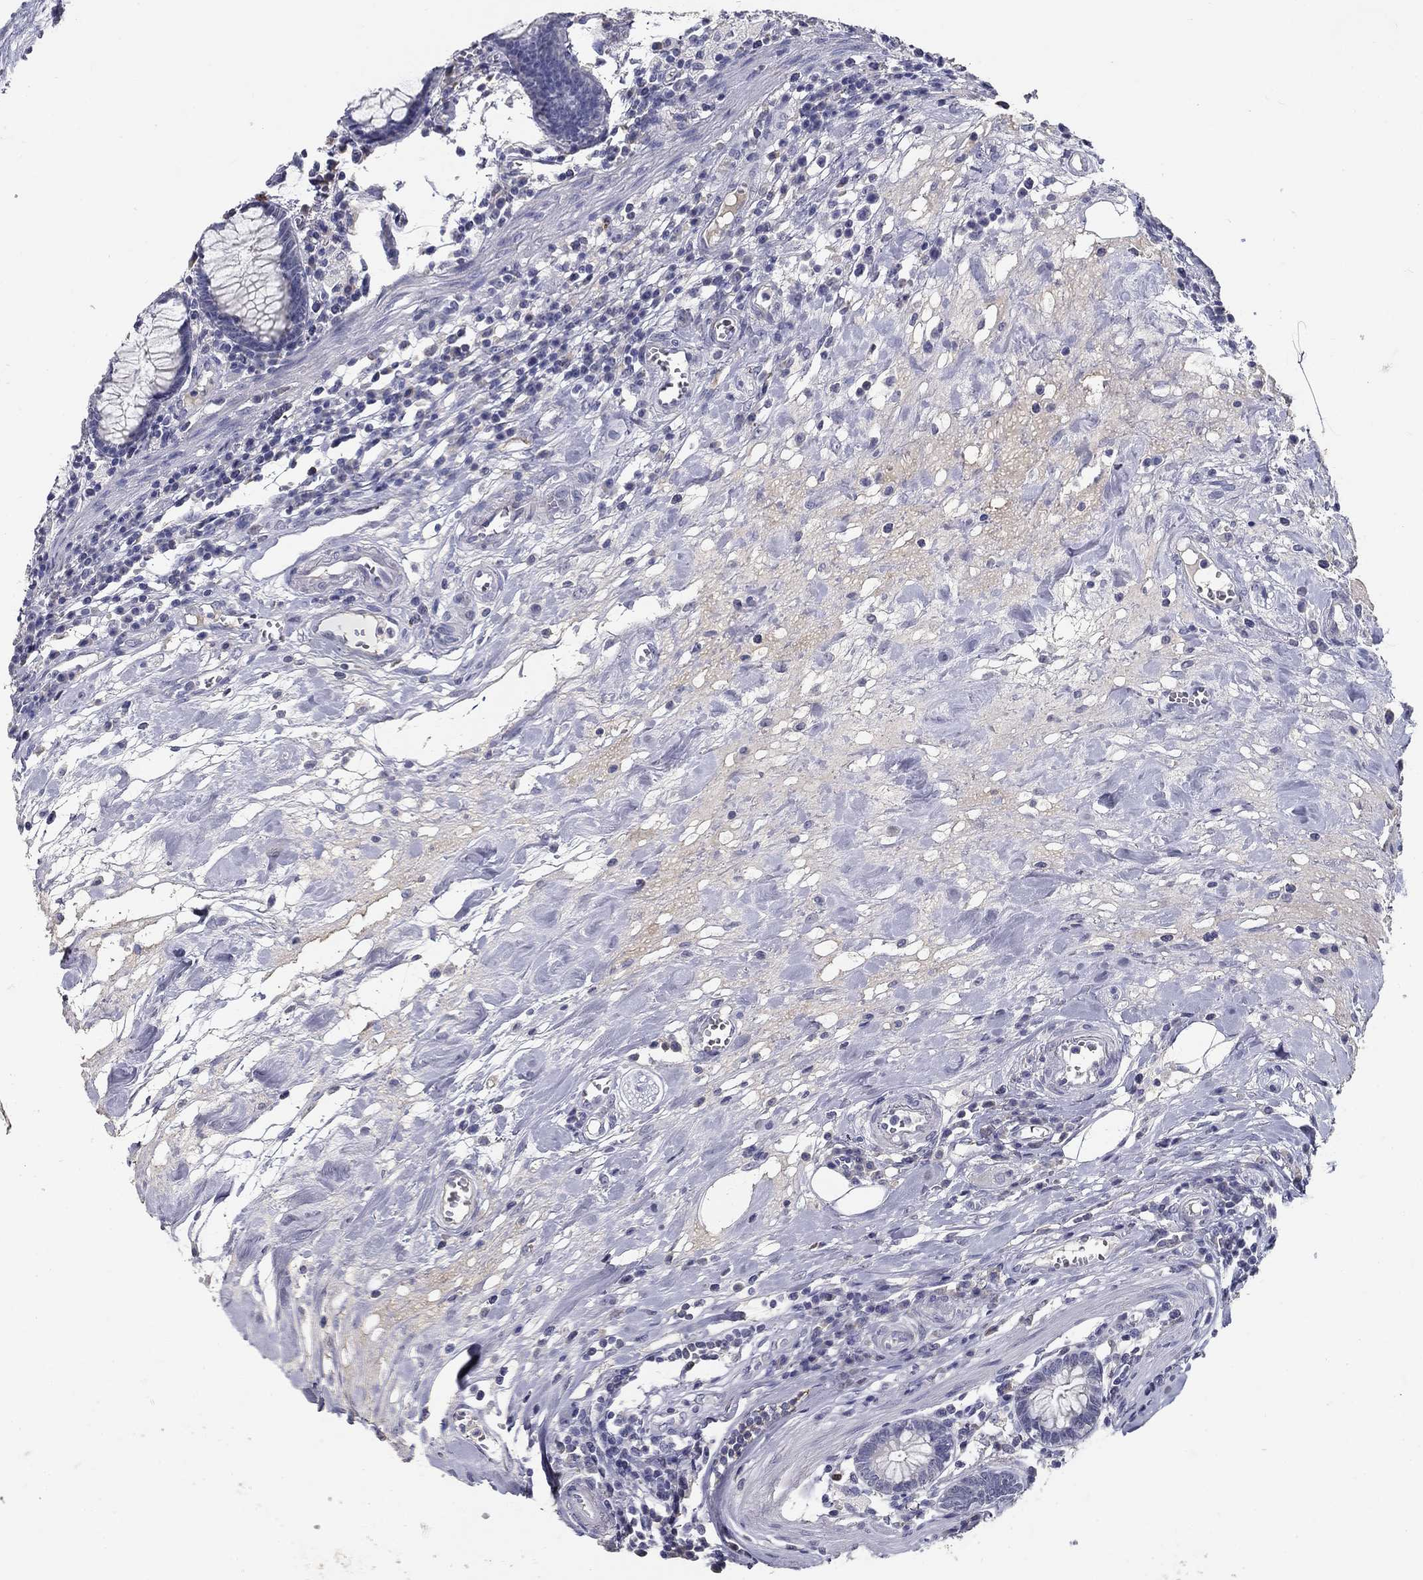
{"staining": {"intensity": "negative", "quantity": "none", "location": "none"}, "tissue": "colon", "cell_type": "Endothelial cells", "image_type": "normal", "snomed": [{"axis": "morphology", "description": "Normal tissue, NOS"}, {"axis": "topography", "description": "Colon"}], "caption": "Micrograph shows no significant protein positivity in endothelial cells of normal colon.", "gene": "POMC", "patient": {"sex": "male", "age": 65}}